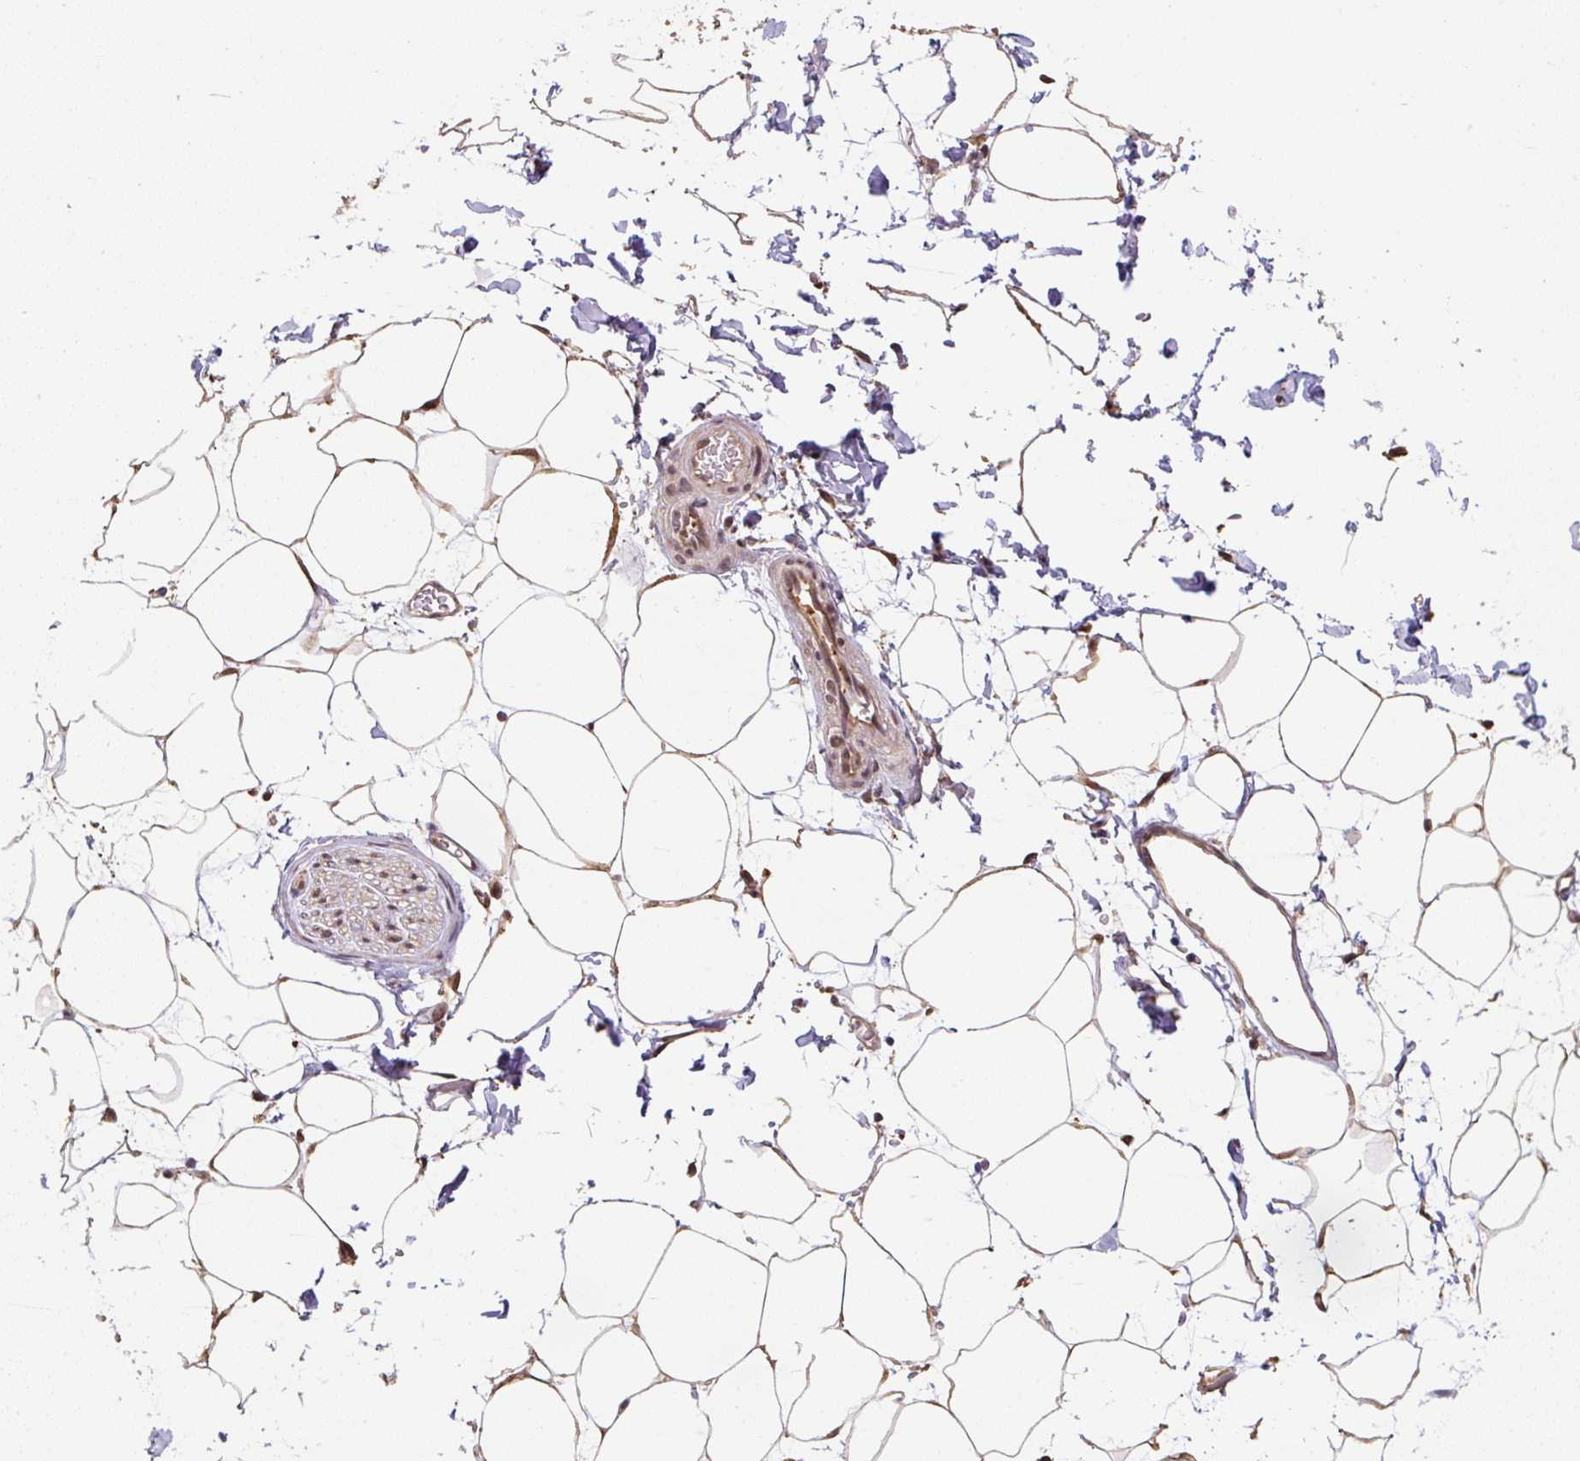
{"staining": {"intensity": "moderate", "quantity": "25%-75%", "location": "cytoplasmic/membranous,nuclear"}, "tissue": "adipose tissue", "cell_type": "Adipocytes", "image_type": "normal", "snomed": [{"axis": "morphology", "description": "Normal tissue, NOS"}, {"axis": "topography", "description": "Adipose tissue"}, {"axis": "topography", "description": "Vascular tissue"}, {"axis": "topography", "description": "Rectum"}, {"axis": "topography", "description": "Peripheral nerve tissue"}], "caption": "DAB (3,3'-diaminobenzidine) immunohistochemical staining of unremarkable adipose tissue exhibits moderate cytoplasmic/membranous,nuclear protein expression in about 25%-75% of adipocytes.", "gene": "ST13", "patient": {"sex": "female", "age": 69}}